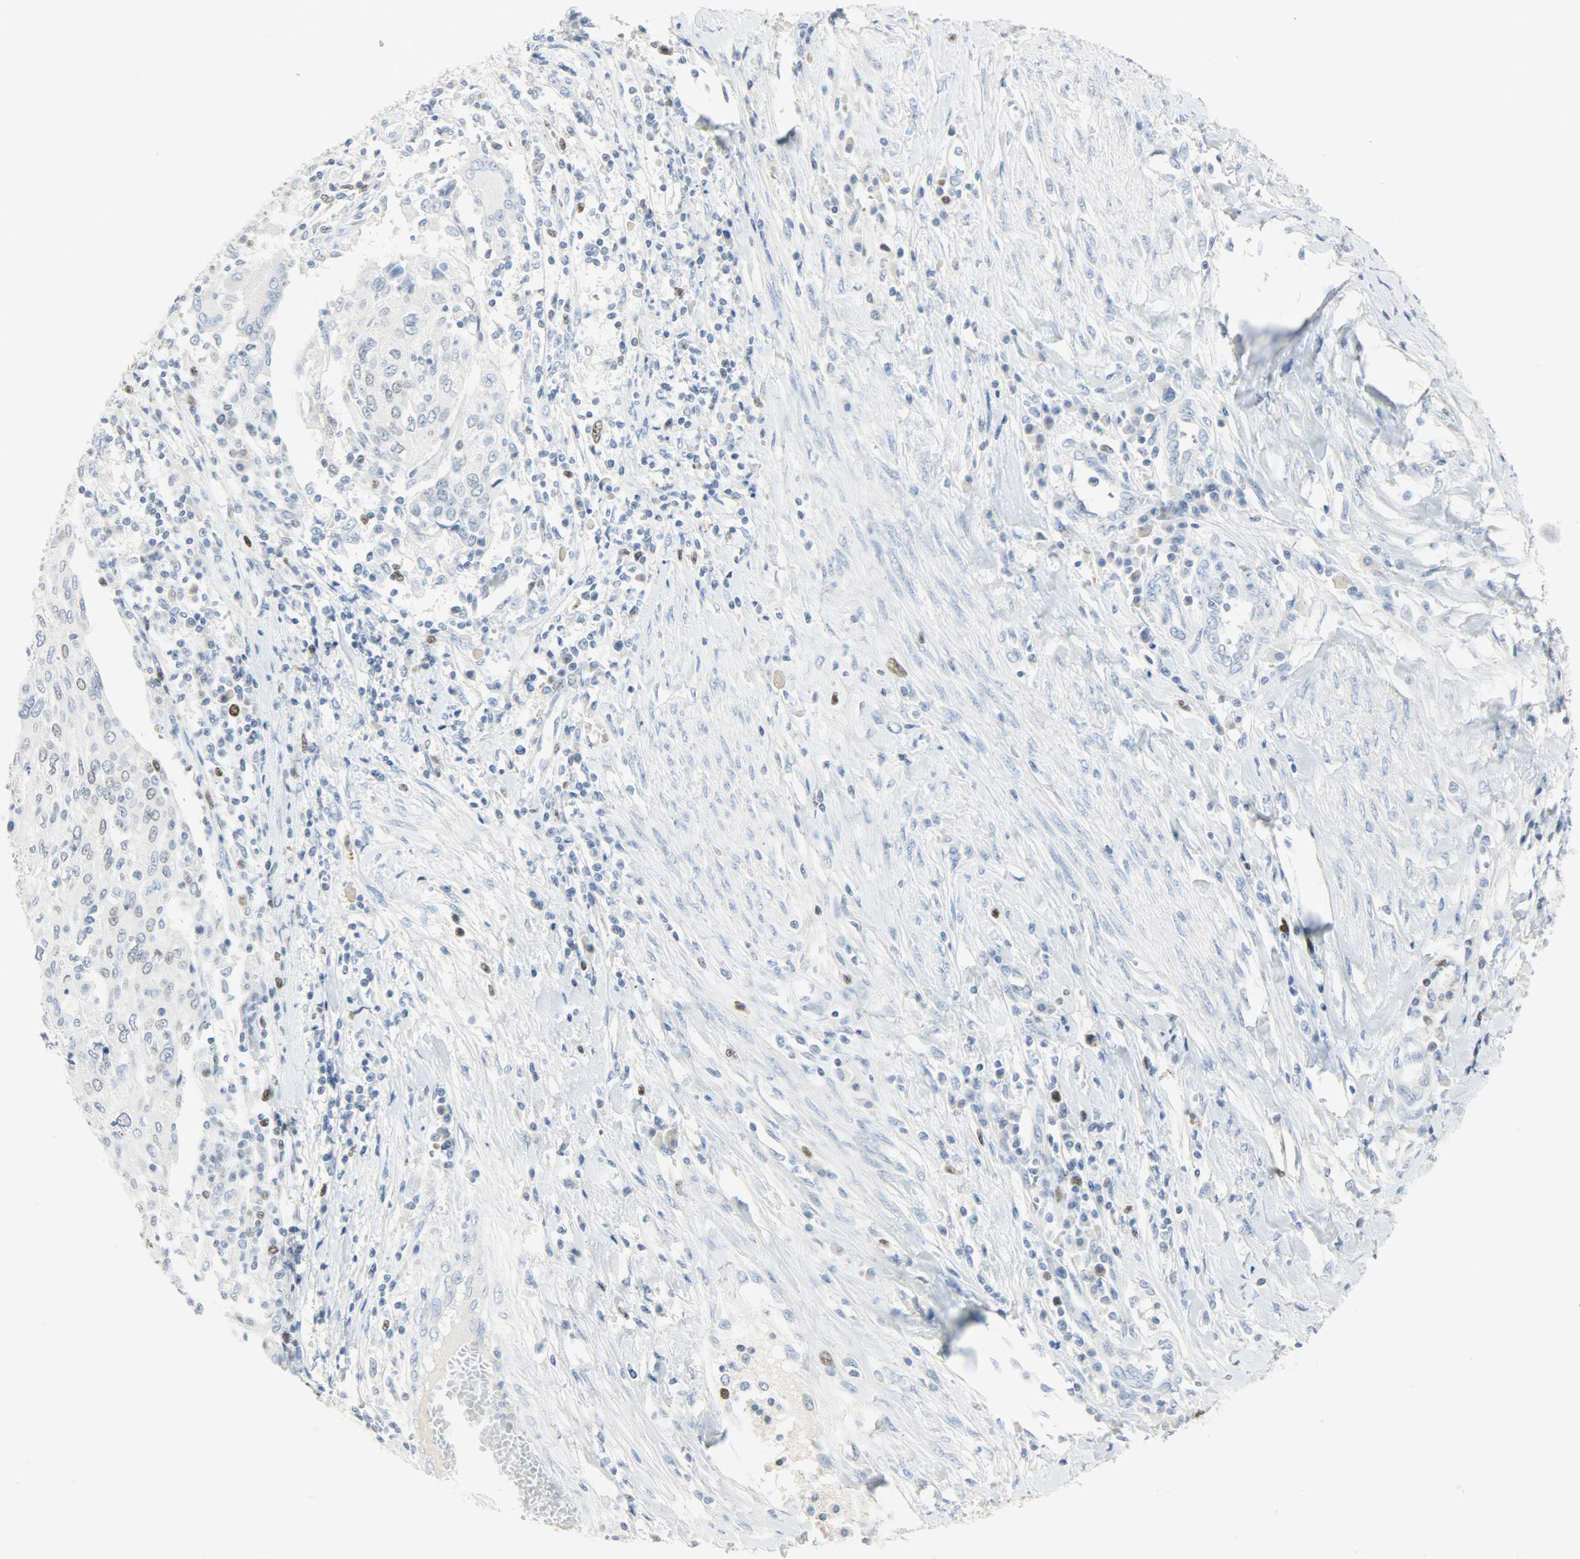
{"staining": {"intensity": "moderate", "quantity": ">75%", "location": "nuclear"}, "tissue": "cervical cancer", "cell_type": "Tumor cells", "image_type": "cancer", "snomed": [{"axis": "morphology", "description": "Squamous cell carcinoma, NOS"}, {"axis": "topography", "description": "Cervix"}], "caption": "Immunohistochemistry photomicrograph of human cervical cancer stained for a protein (brown), which displays medium levels of moderate nuclear staining in approximately >75% of tumor cells.", "gene": "HELLS", "patient": {"sex": "female", "age": 40}}